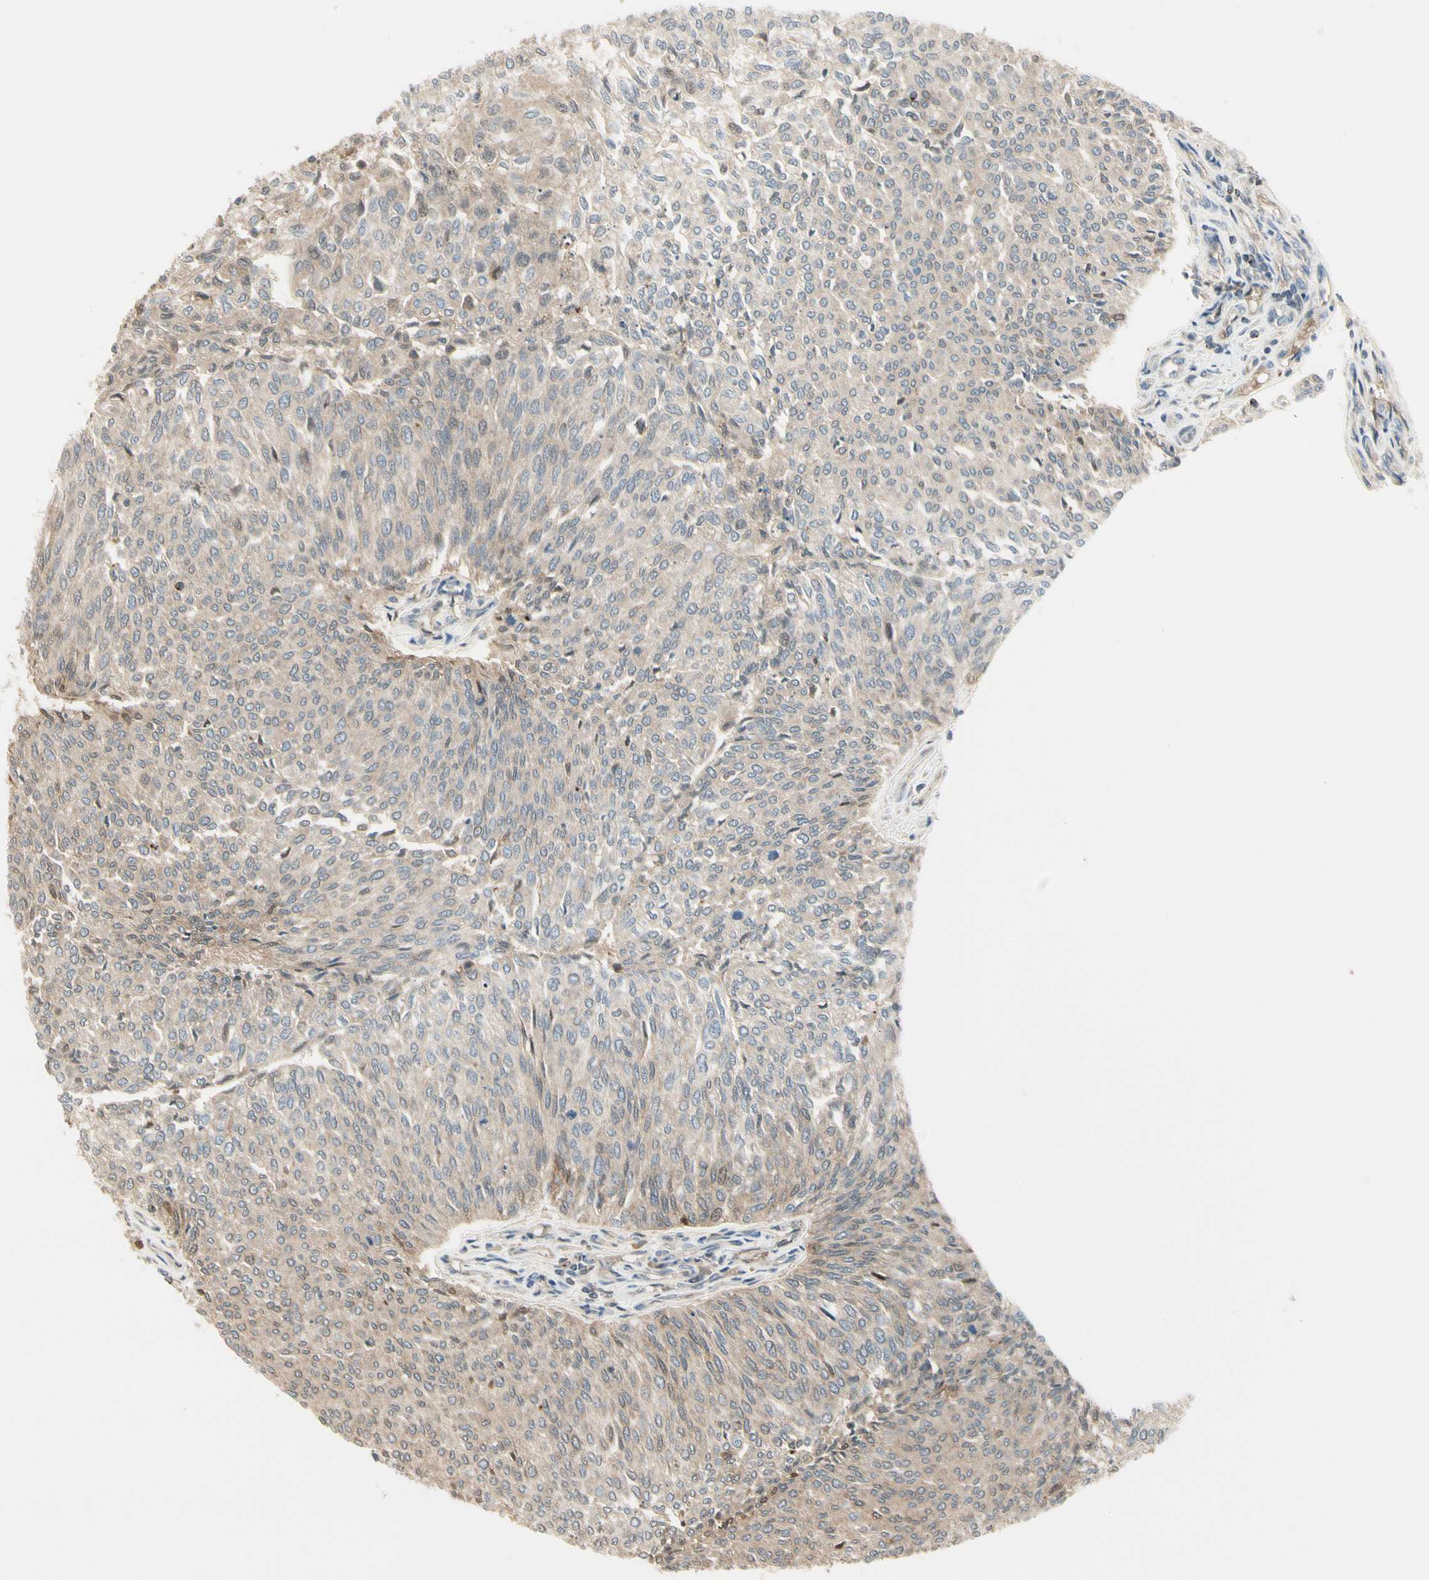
{"staining": {"intensity": "weak", "quantity": ">75%", "location": "cytoplasmic/membranous"}, "tissue": "urothelial cancer", "cell_type": "Tumor cells", "image_type": "cancer", "snomed": [{"axis": "morphology", "description": "Urothelial carcinoma, Low grade"}, {"axis": "topography", "description": "Urinary bladder"}], "caption": "Urothelial carcinoma (low-grade) was stained to show a protein in brown. There is low levels of weak cytoplasmic/membranous staining in about >75% of tumor cells. The staining is performed using DAB (3,3'-diaminobenzidine) brown chromogen to label protein expression. The nuclei are counter-stained blue using hematoxylin.", "gene": "EVC", "patient": {"sex": "female", "age": 79}}